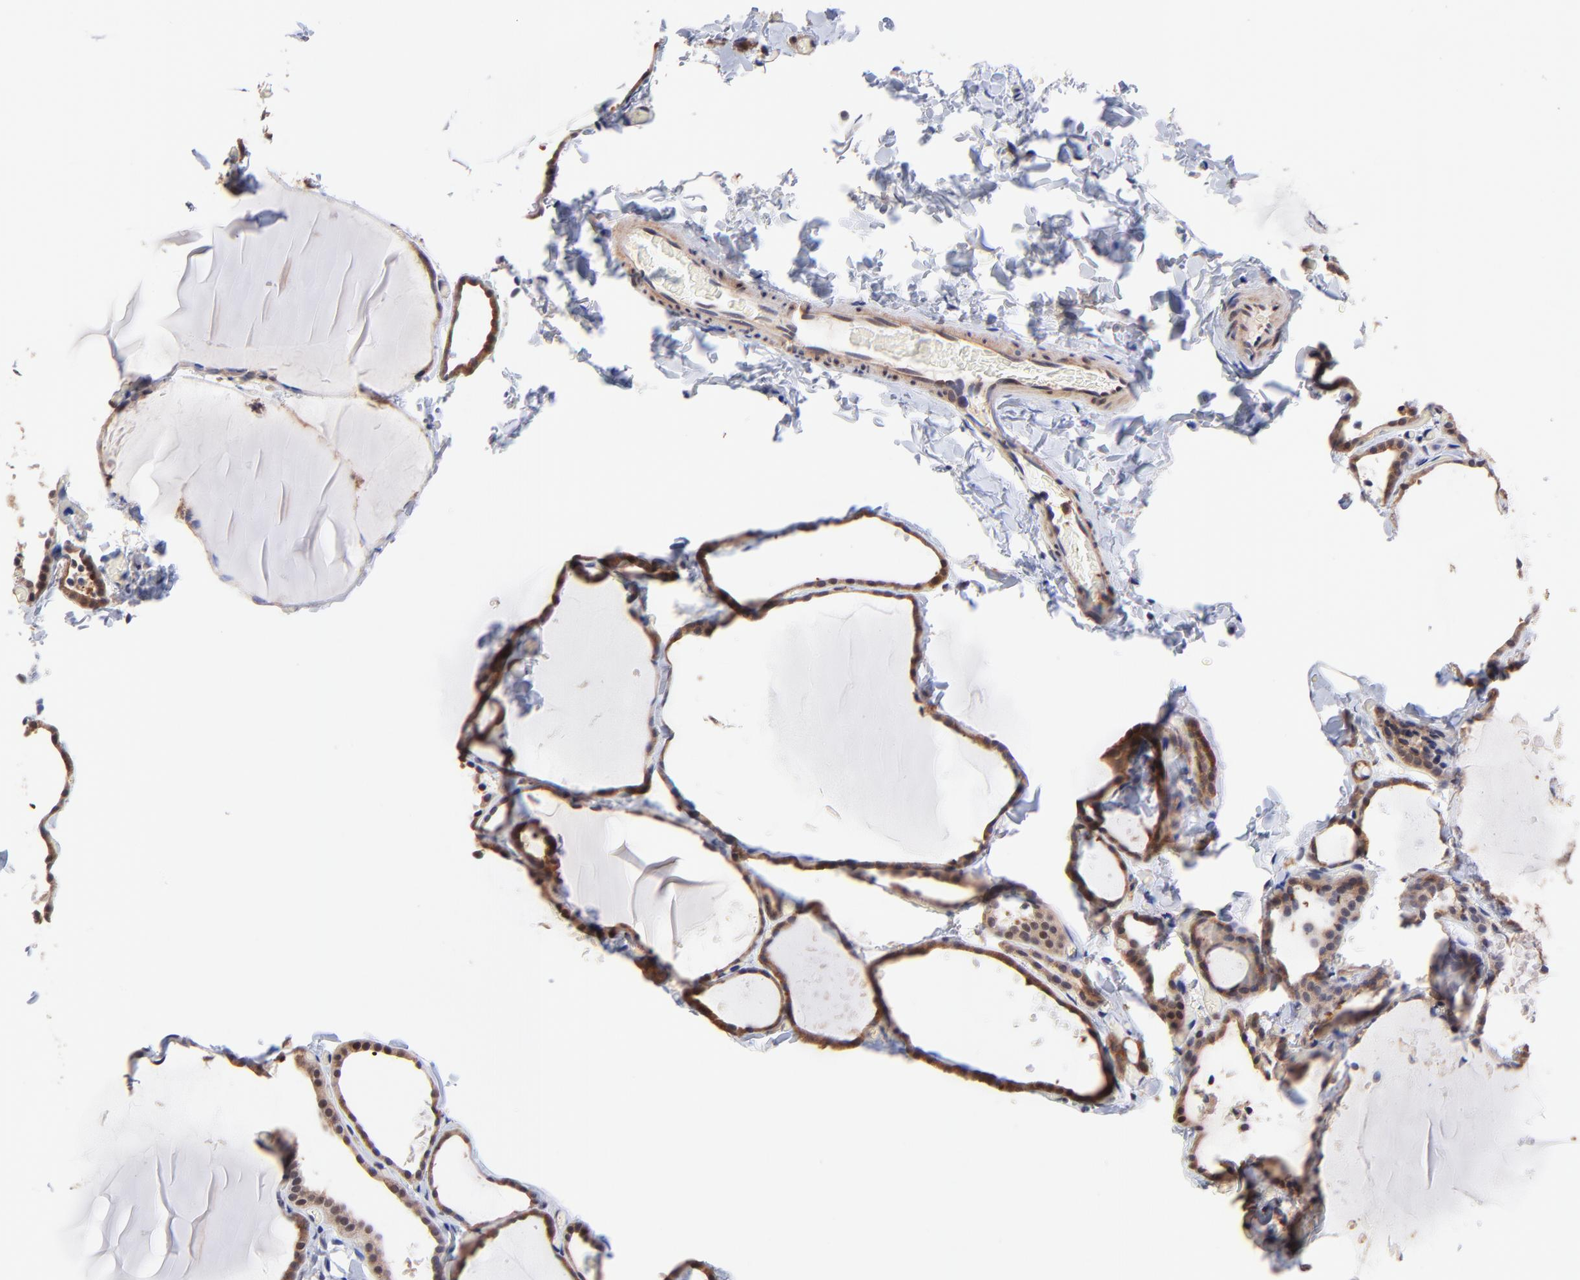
{"staining": {"intensity": "strong", "quantity": ">75%", "location": "cytoplasmic/membranous"}, "tissue": "thyroid gland", "cell_type": "Glandular cells", "image_type": "normal", "snomed": [{"axis": "morphology", "description": "Normal tissue, NOS"}, {"axis": "topography", "description": "Thyroid gland"}], "caption": "Immunohistochemistry photomicrograph of unremarkable human thyroid gland stained for a protein (brown), which exhibits high levels of strong cytoplasmic/membranous positivity in about >75% of glandular cells.", "gene": "PSMA6", "patient": {"sex": "female", "age": 22}}